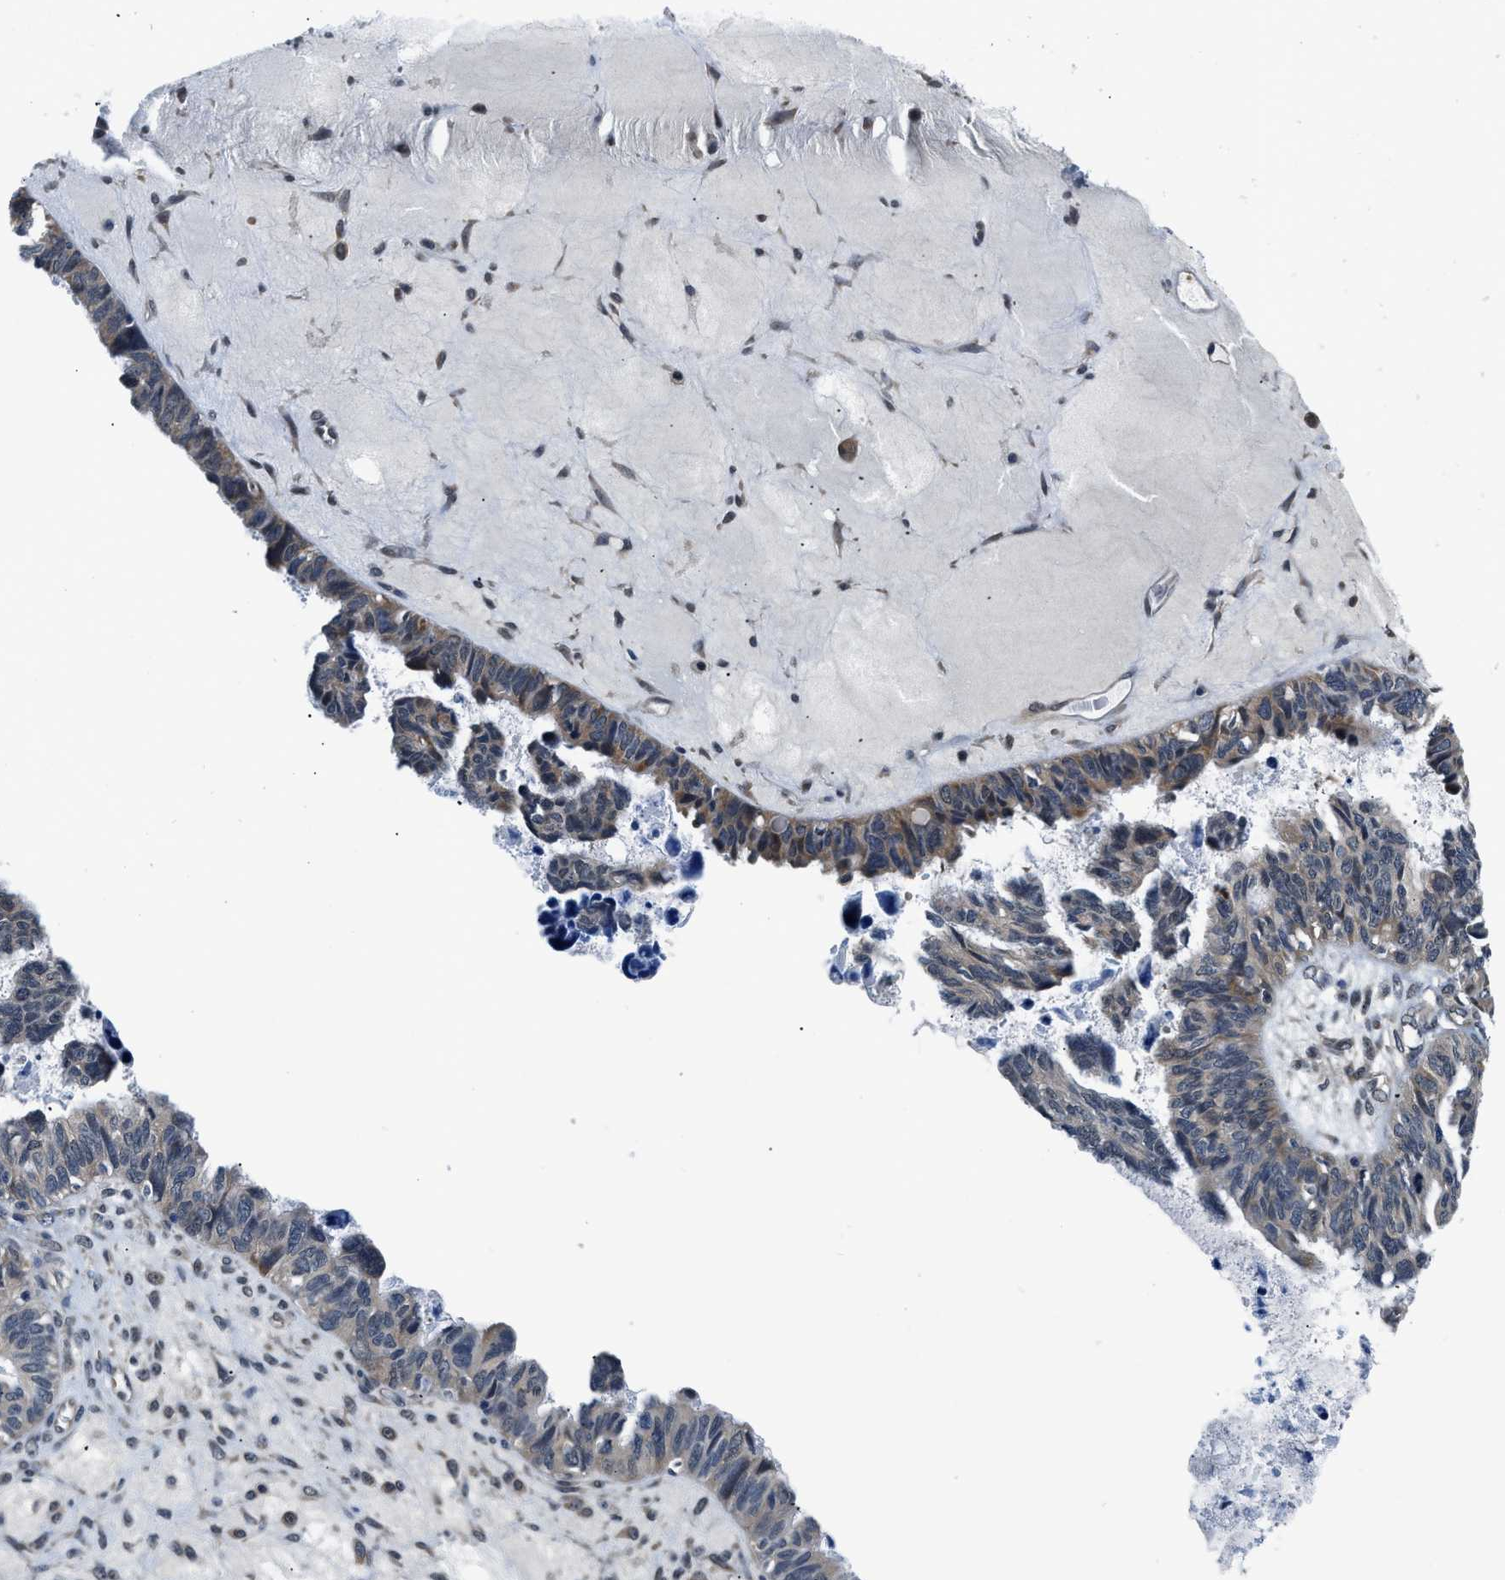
{"staining": {"intensity": "moderate", "quantity": "<25%", "location": "cytoplasmic/membranous"}, "tissue": "ovarian cancer", "cell_type": "Tumor cells", "image_type": "cancer", "snomed": [{"axis": "morphology", "description": "Cystadenocarcinoma, serous, NOS"}, {"axis": "topography", "description": "Ovary"}], "caption": "A histopathology image showing moderate cytoplasmic/membranous positivity in about <25% of tumor cells in ovarian cancer (serous cystadenocarcinoma), as visualized by brown immunohistochemical staining.", "gene": "SMAD4", "patient": {"sex": "female", "age": 79}}